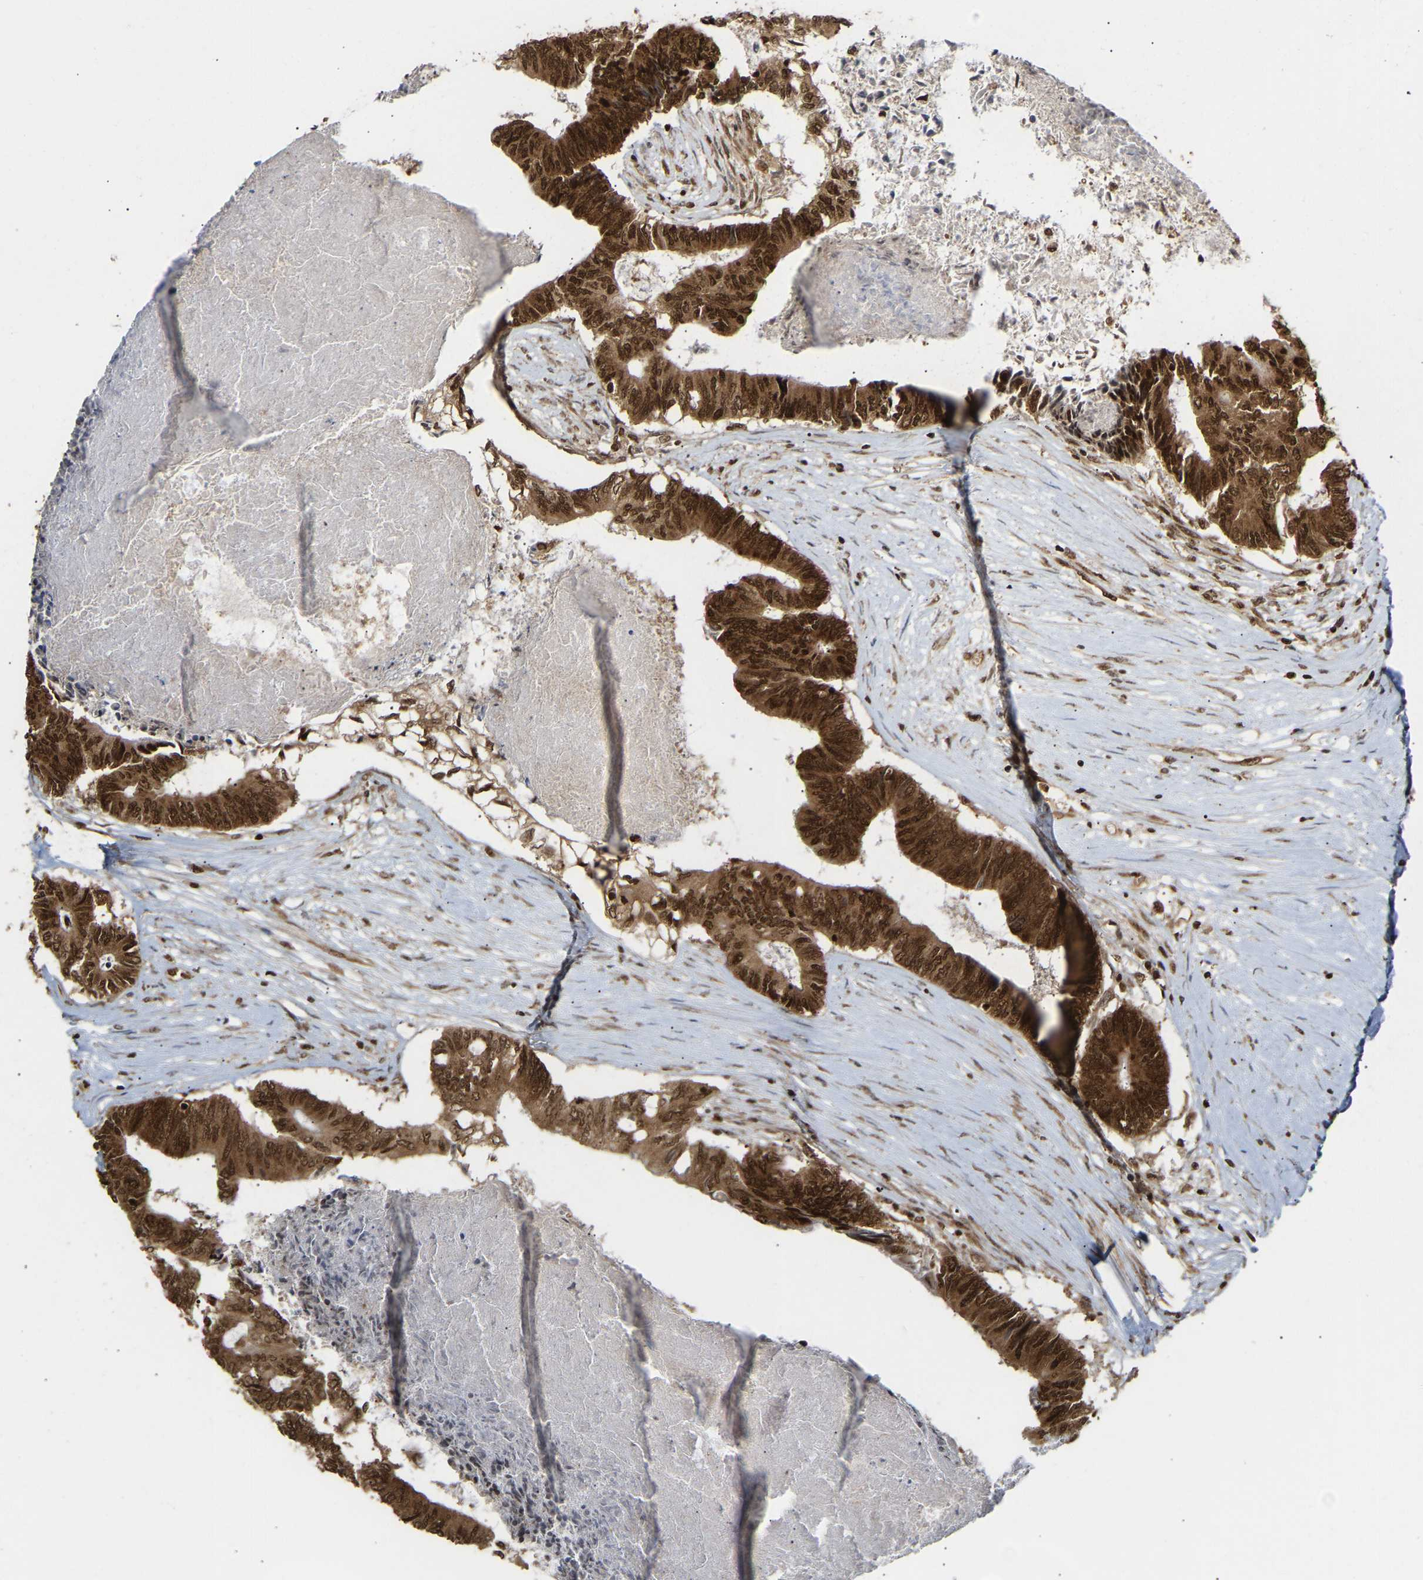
{"staining": {"intensity": "strong", "quantity": ">75%", "location": "cytoplasmic/membranous,nuclear"}, "tissue": "colorectal cancer", "cell_type": "Tumor cells", "image_type": "cancer", "snomed": [{"axis": "morphology", "description": "Adenocarcinoma, NOS"}, {"axis": "topography", "description": "Rectum"}], "caption": "Brown immunohistochemical staining in human colorectal adenocarcinoma reveals strong cytoplasmic/membranous and nuclear positivity in approximately >75% of tumor cells. (DAB IHC with brightfield microscopy, high magnification).", "gene": "ALYREF", "patient": {"sex": "male", "age": 63}}